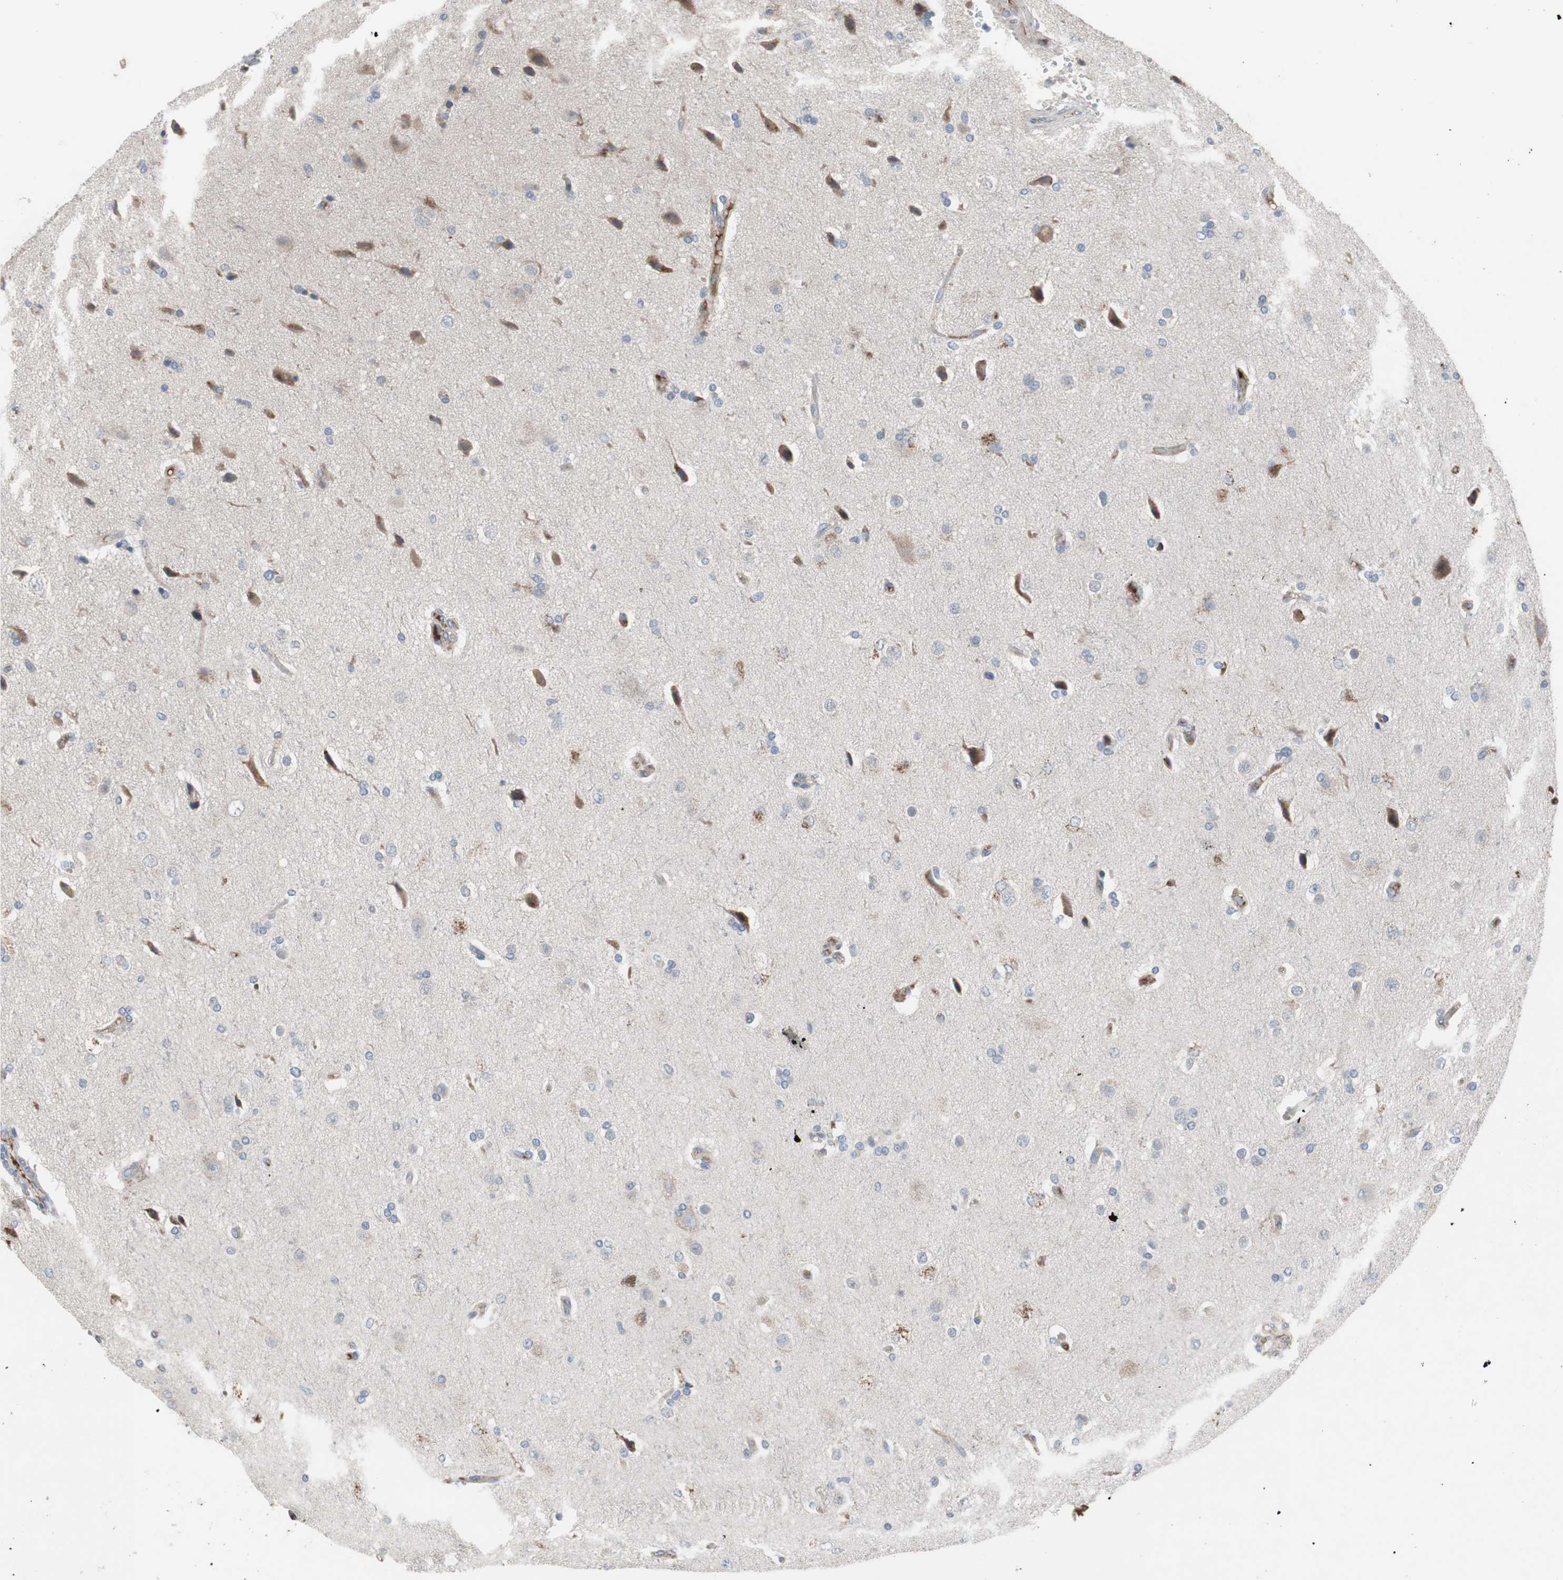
{"staining": {"intensity": "moderate", "quantity": "<25%", "location": "cytoplasmic/membranous,nuclear"}, "tissue": "glioma", "cell_type": "Tumor cells", "image_type": "cancer", "snomed": [{"axis": "morphology", "description": "Glioma, malignant, High grade"}, {"axis": "topography", "description": "Brain"}], "caption": "High-power microscopy captured an IHC photomicrograph of glioma, revealing moderate cytoplasmic/membranous and nuclear staining in about <25% of tumor cells.", "gene": "KANSL1", "patient": {"sex": "male", "age": 71}}